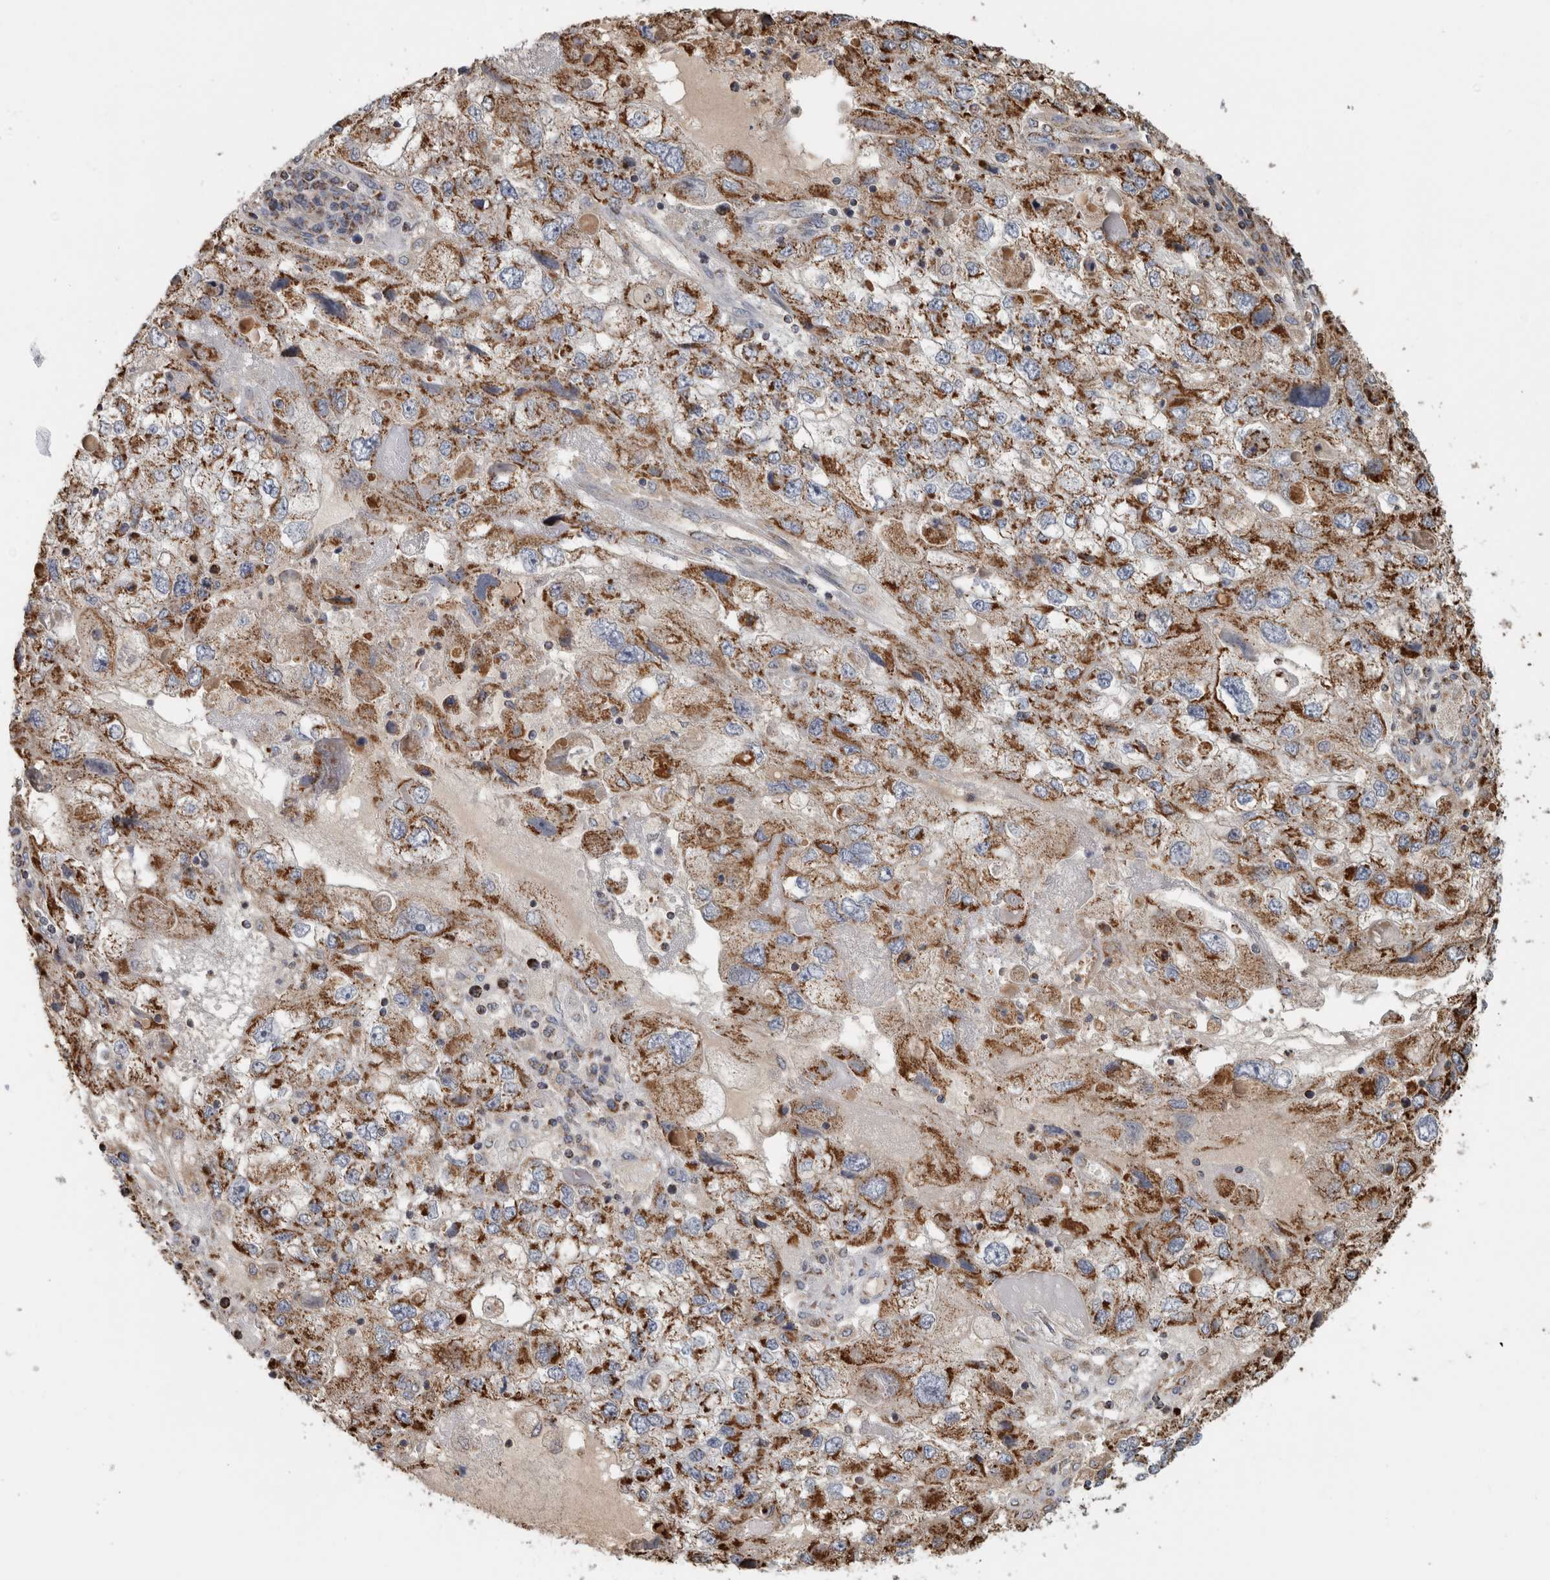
{"staining": {"intensity": "moderate", "quantity": ">75%", "location": "cytoplasmic/membranous"}, "tissue": "endometrial cancer", "cell_type": "Tumor cells", "image_type": "cancer", "snomed": [{"axis": "morphology", "description": "Adenocarcinoma, NOS"}, {"axis": "topography", "description": "Endometrium"}], "caption": "Protein staining of endometrial adenocarcinoma tissue reveals moderate cytoplasmic/membranous staining in approximately >75% of tumor cells.", "gene": "ST8SIA1", "patient": {"sex": "female", "age": 49}}